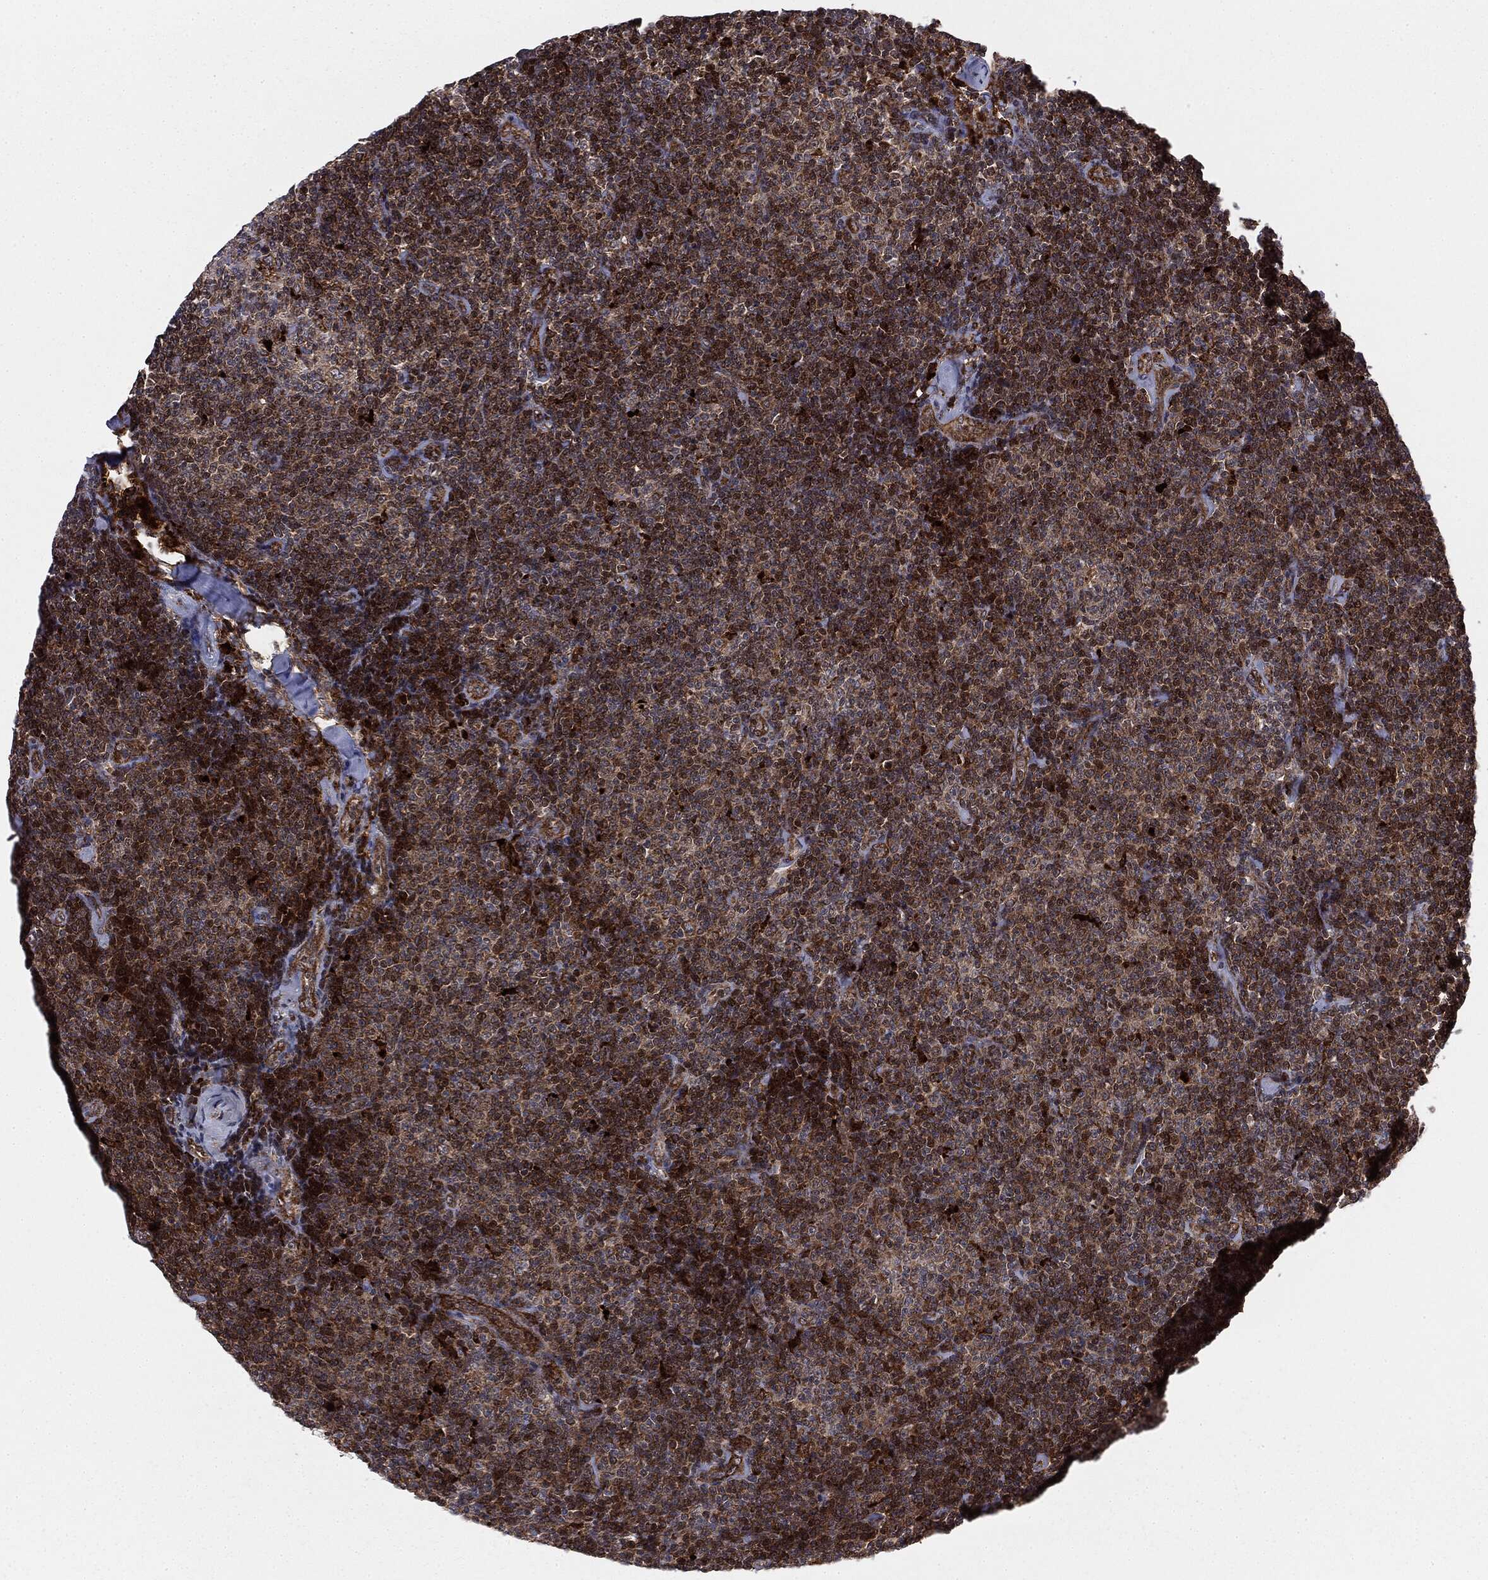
{"staining": {"intensity": "strong", "quantity": ">75%", "location": "cytoplasmic/membranous,nuclear"}, "tissue": "lymphoma", "cell_type": "Tumor cells", "image_type": "cancer", "snomed": [{"axis": "morphology", "description": "Malignant lymphoma, non-Hodgkin's type, Low grade"}, {"axis": "topography", "description": "Lymph node"}], "caption": "Human low-grade malignant lymphoma, non-Hodgkin's type stained with a brown dye displays strong cytoplasmic/membranous and nuclear positive staining in approximately >75% of tumor cells.", "gene": "PTEN", "patient": {"sex": "male", "age": 81}}